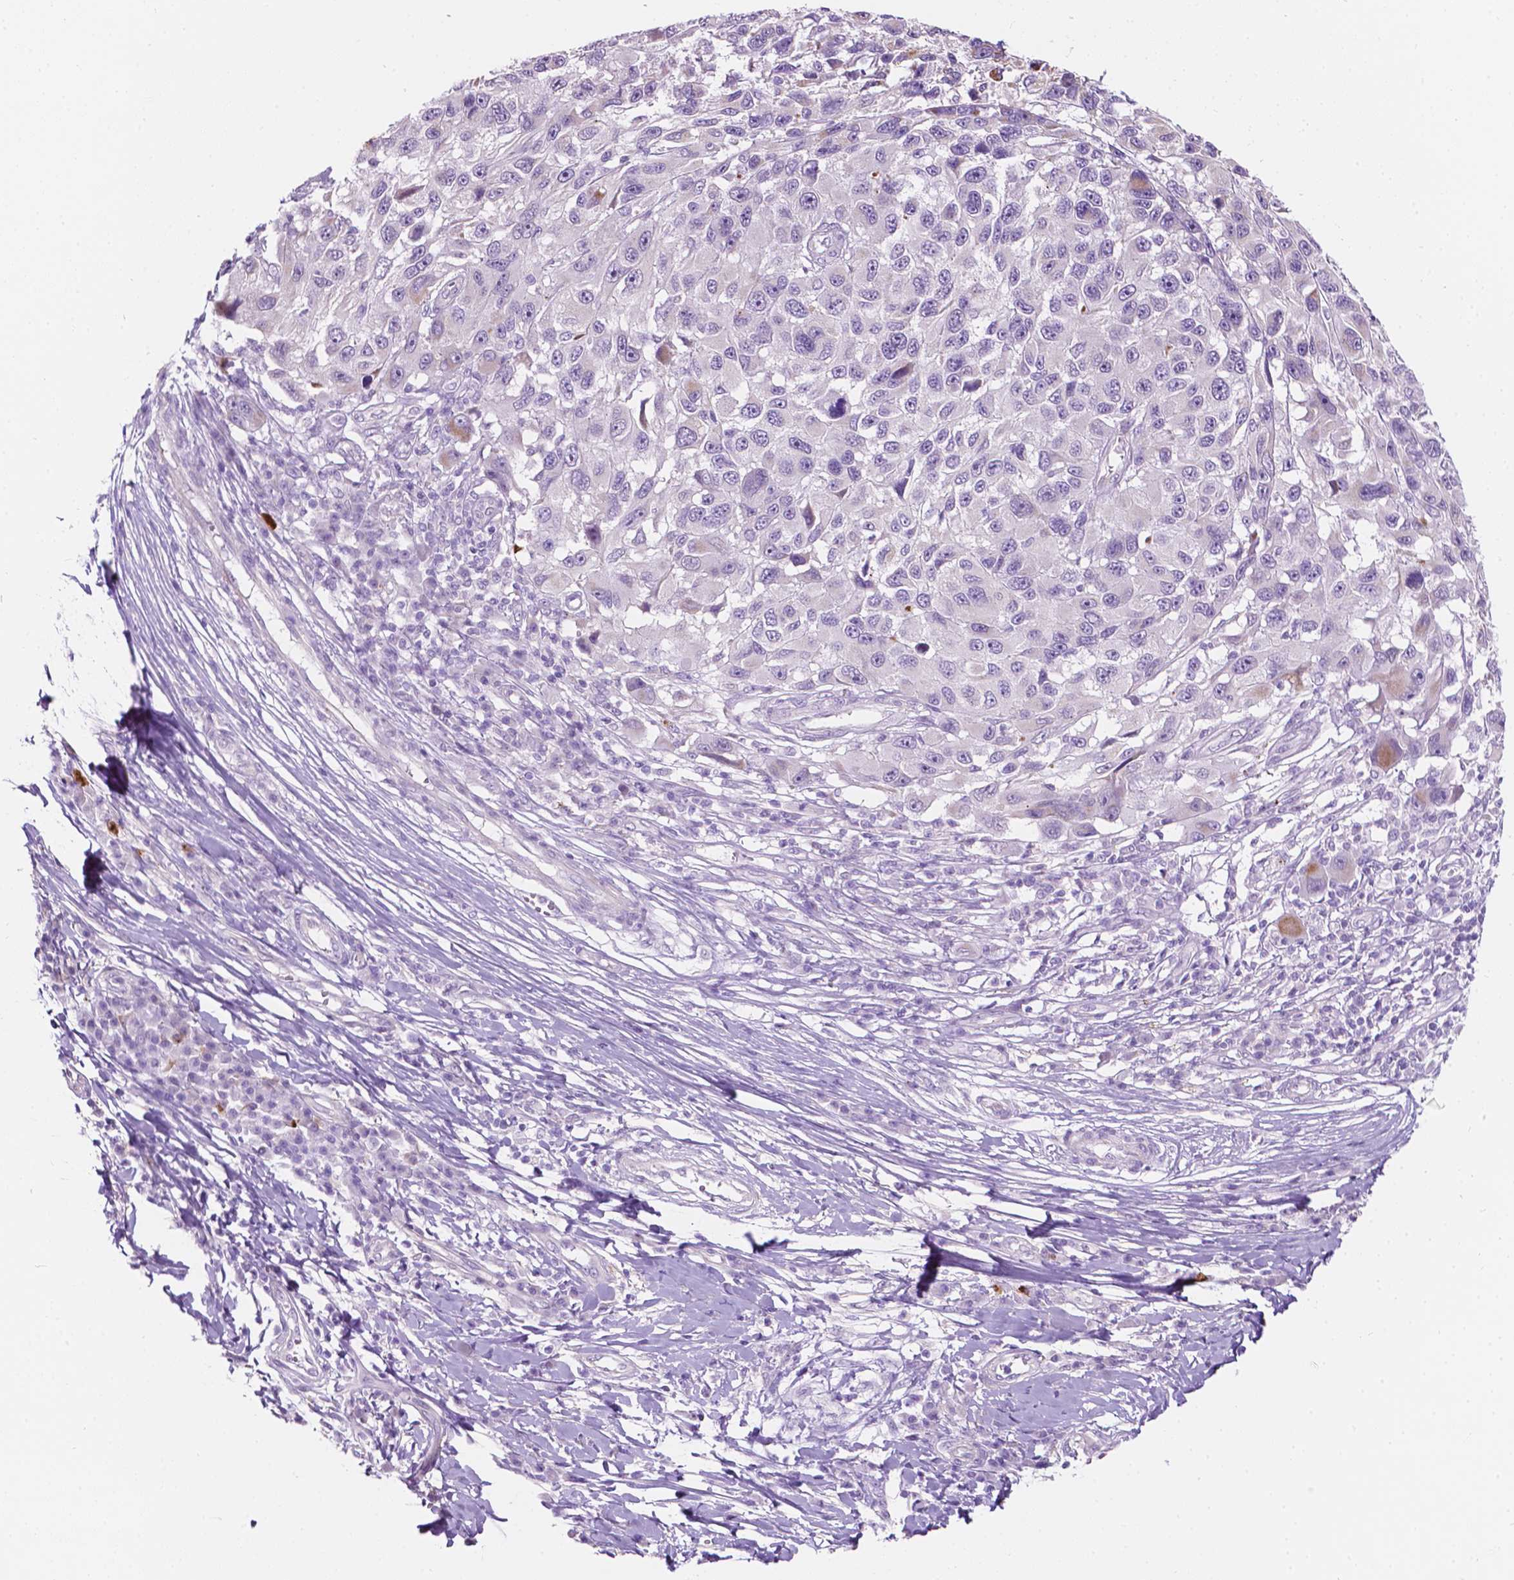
{"staining": {"intensity": "negative", "quantity": "none", "location": "none"}, "tissue": "melanoma", "cell_type": "Tumor cells", "image_type": "cancer", "snomed": [{"axis": "morphology", "description": "Malignant melanoma, NOS"}, {"axis": "topography", "description": "Skin"}], "caption": "There is no significant positivity in tumor cells of malignant melanoma. (DAB IHC visualized using brightfield microscopy, high magnification).", "gene": "NOS1AP", "patient": {"sex": "male", "age": 53}}